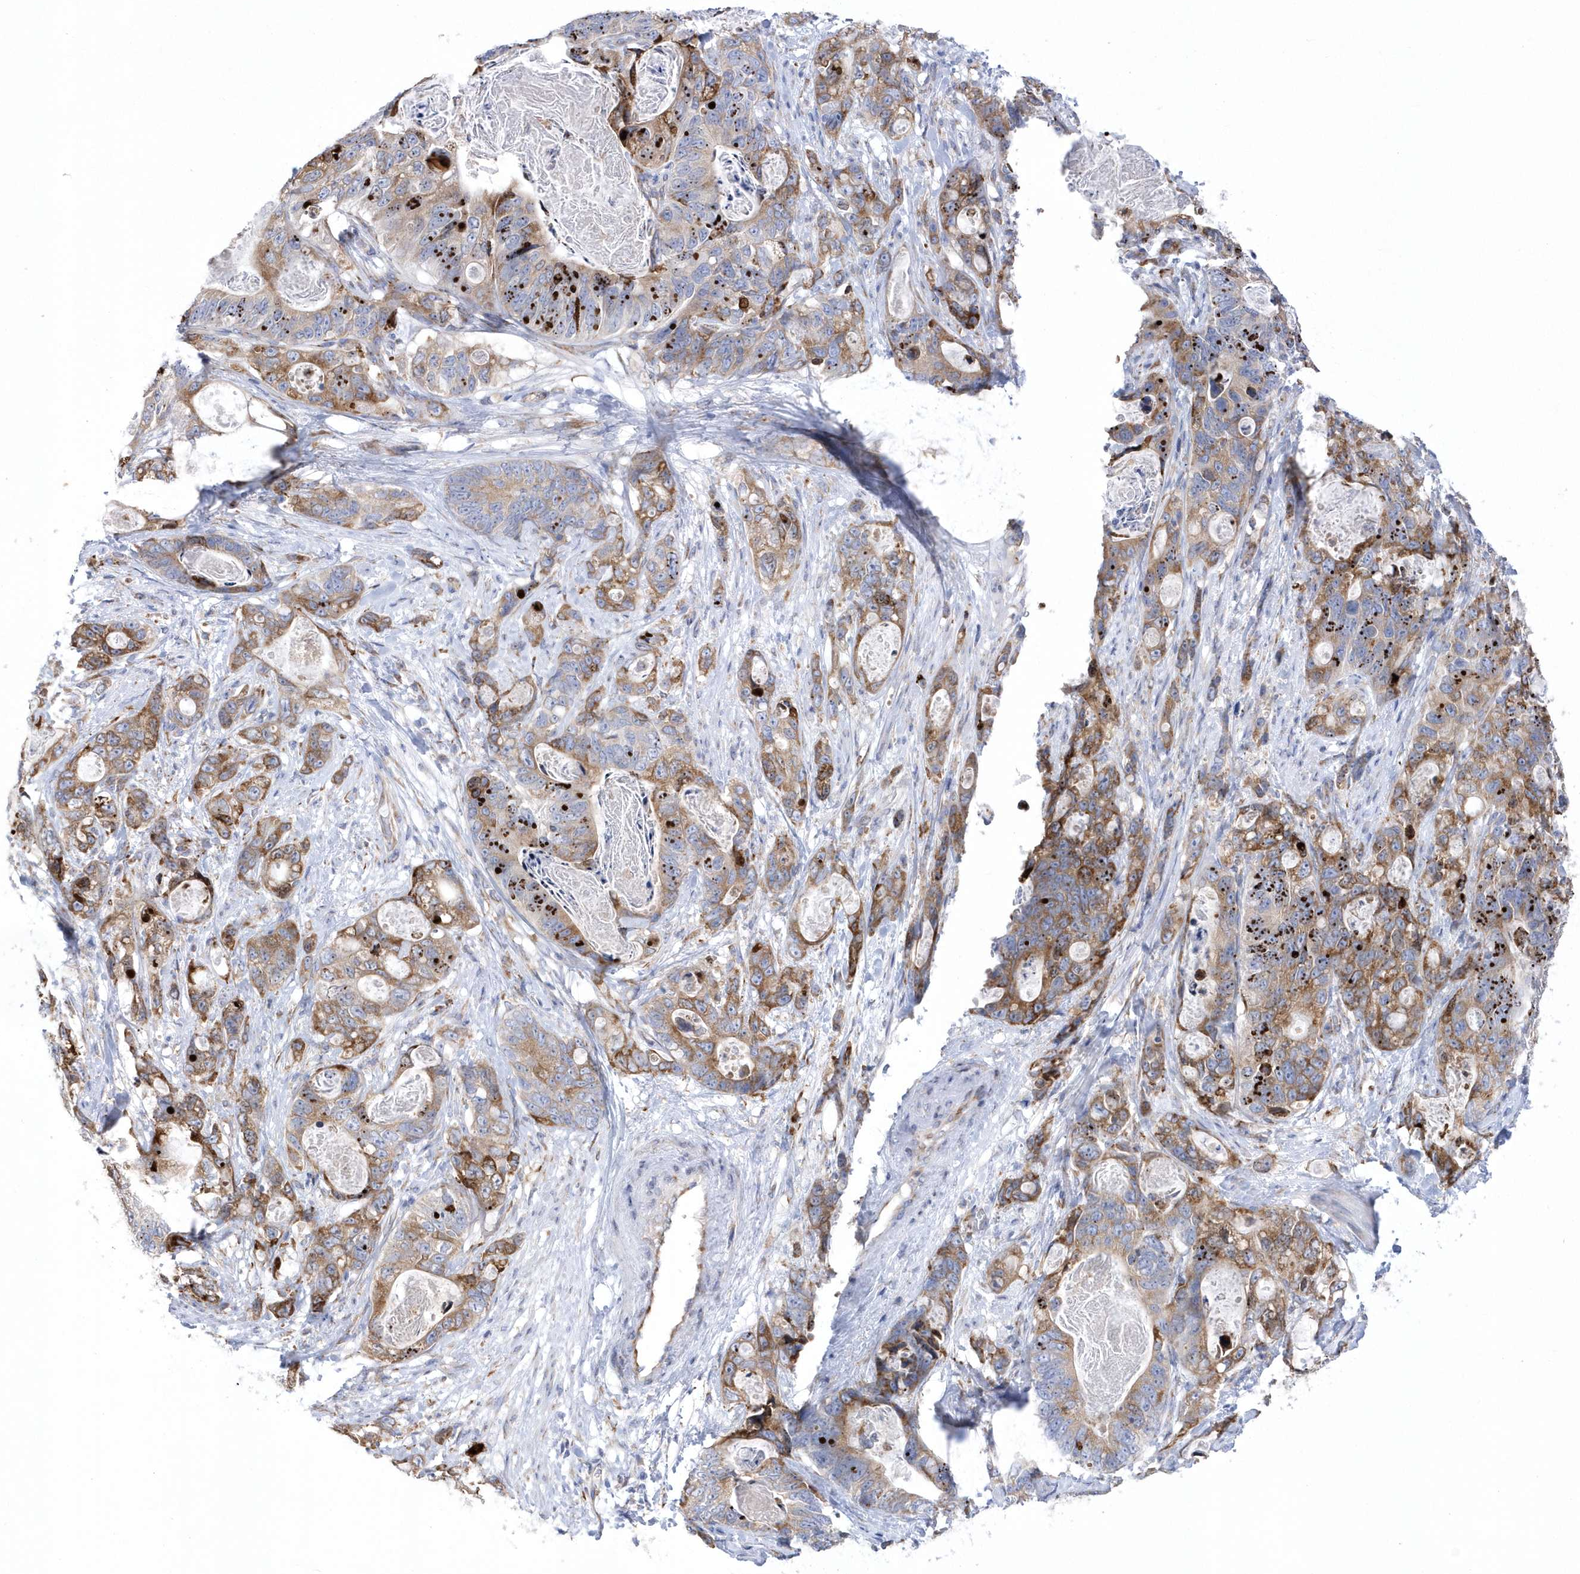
{"staining": {"intensity": "moderate", "quantity": ">75%", "location": "cytoplasmic/membranous"}, "tissue": "stomach cancer", "cell_type": "Tumor cells", "image_type": "cancer", "snomed": [{"axis": "morphology", "description": "Normal tissue, NOS"}, {"axis": "morphology", "description": "Adenocarcinoma, NOS"}, {"axis": "topography", "description": "Stomach"}], "caption": "The photomicrograph demonstrates immunohistochemical staining of stomach cancer (adenocarcinoma). There is moderate cytoplasmic/membranous staining is present in approximately >75% of tumor cells.", "gene": "MED31", "patient": {"sex": "female", "age": 89}}